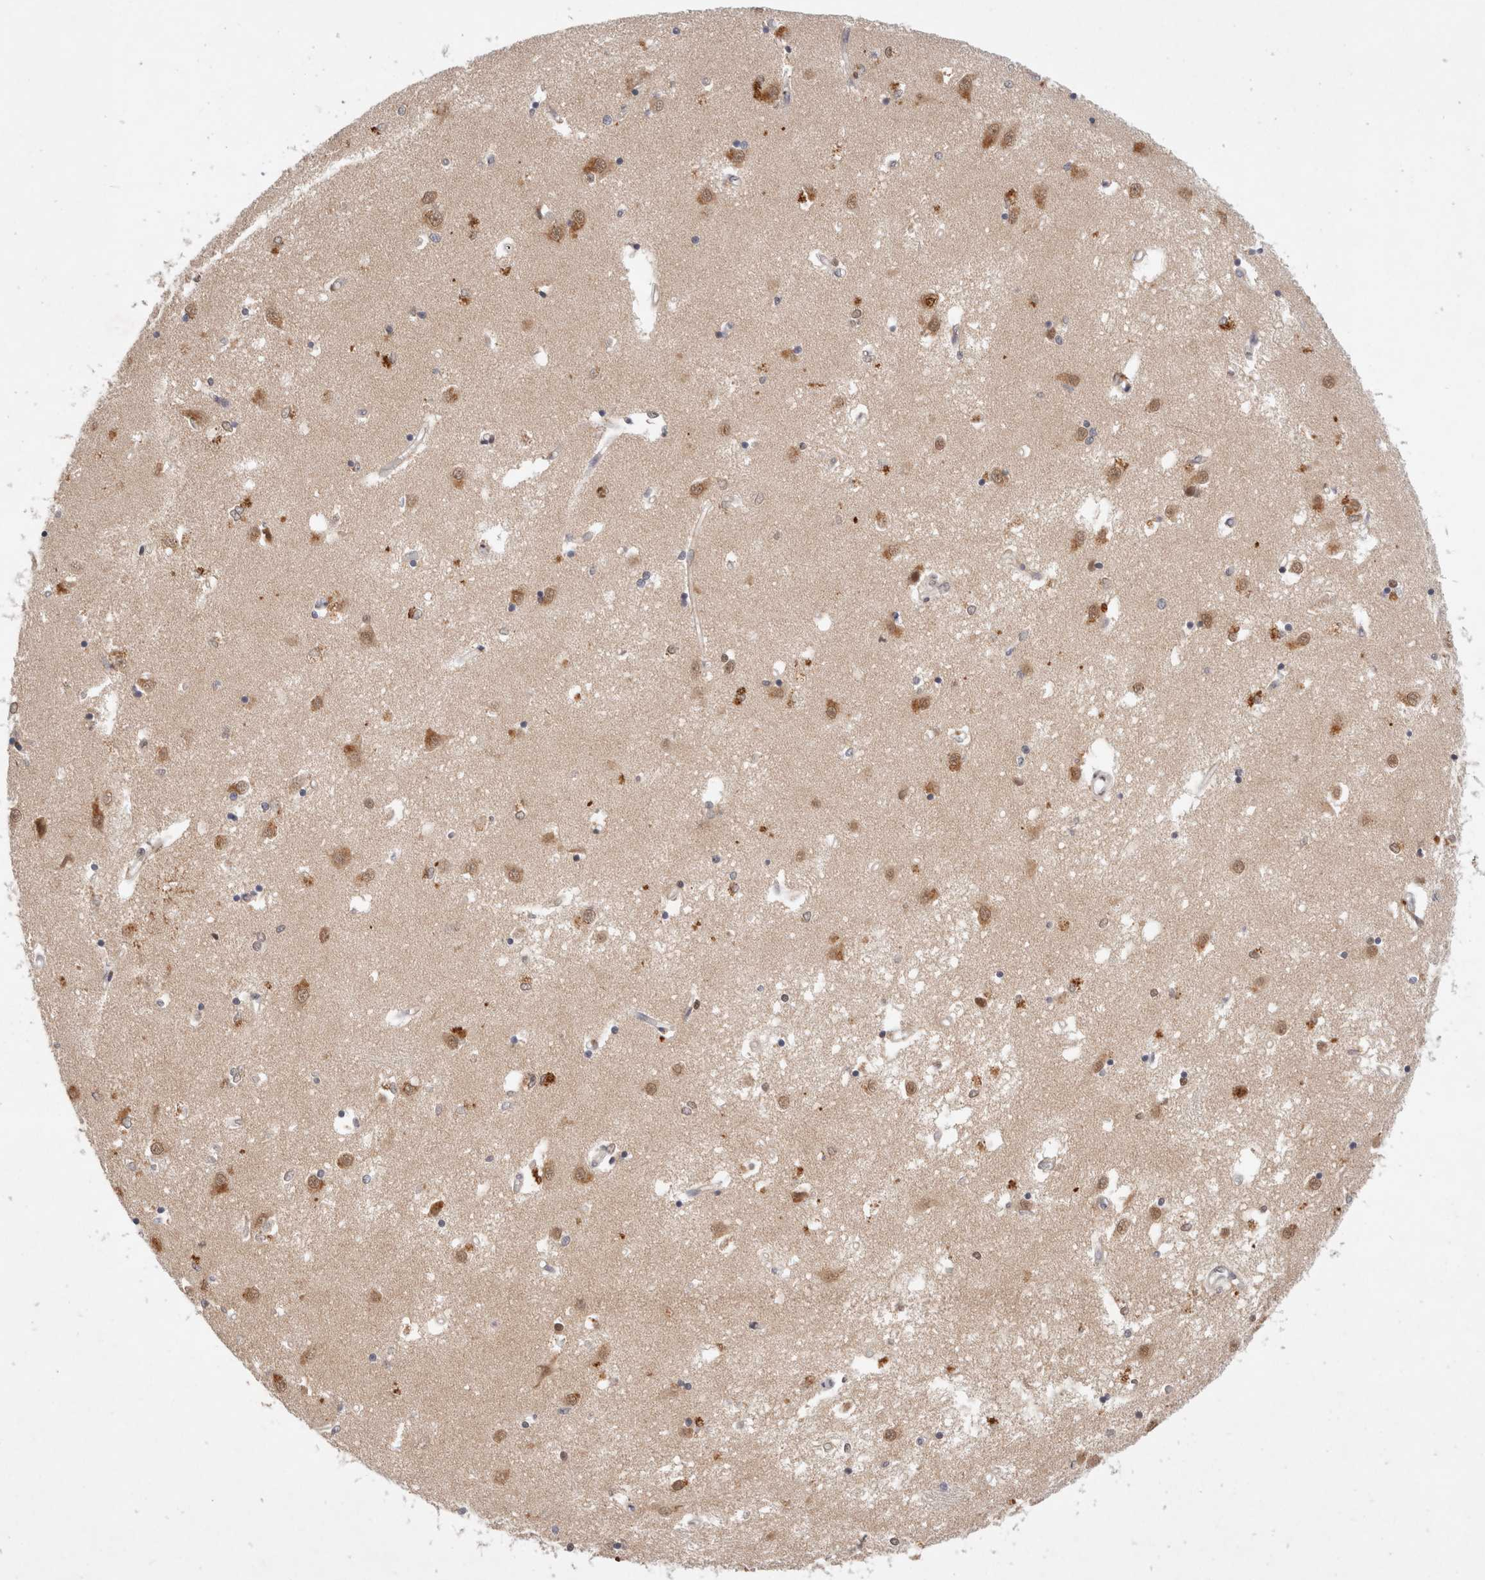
{"staining": {"intensity": "moderate", "quantity": ">75%", "location": "cytoplasmic/membranous,nuclear"}, "tissue": "caudate", "cell_type": "Glial cells", "image_type": "normal", "snomed": [{"axis": "morphology", "description": "Normal tissue, NOS"}, {"axis": "topography", "description": "Lateral ventricle wall"}], "caption": "This photomicrograph exhibits immunohistochemistry (IHC) staining of normal caudate, with medium moderate cytoplasmic/membranous,nuclear positivity in approximately >75% of glial cells.", "gene": "GTF2I", "patient": {"sex": "male", "age": 45}}